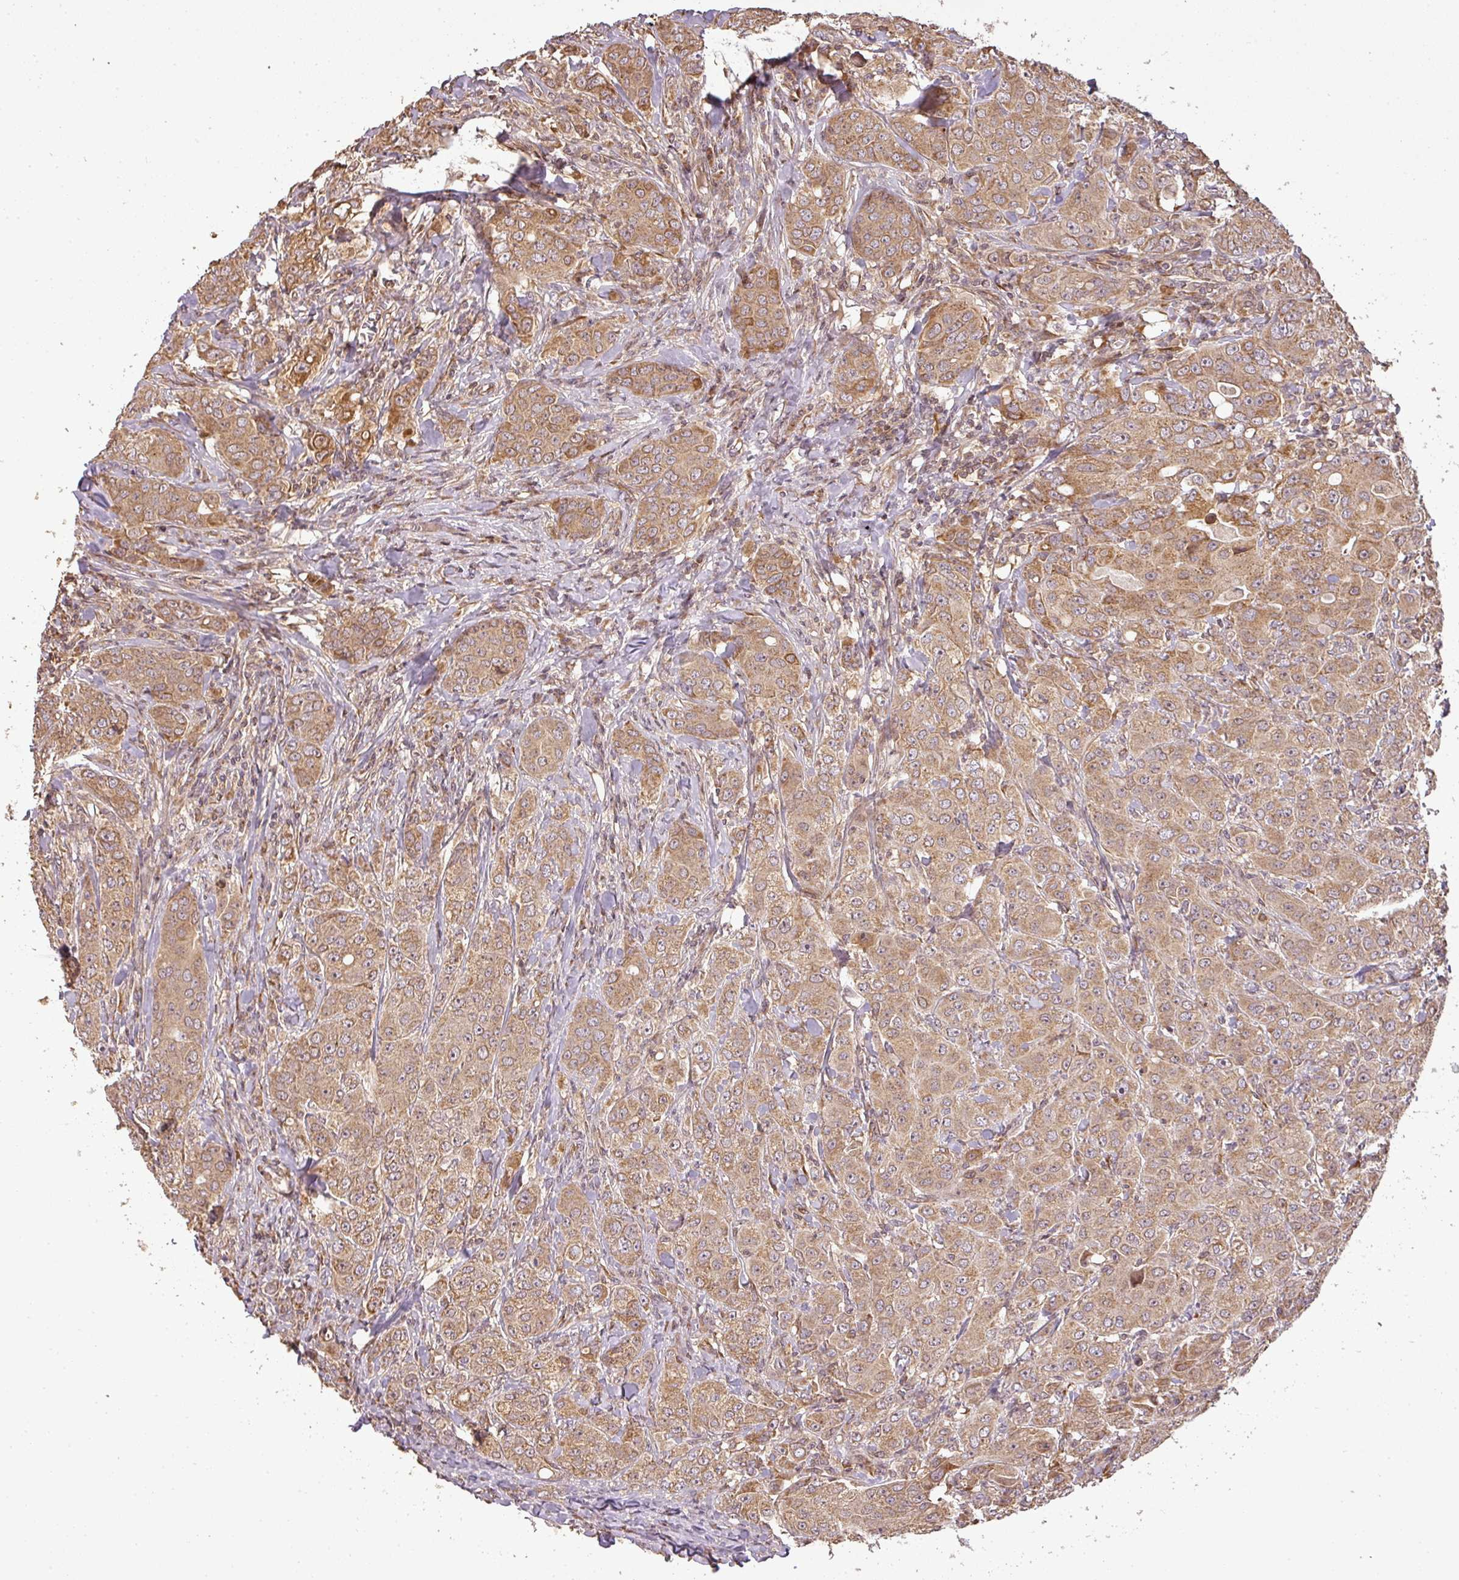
{"staining": {"intensity": "moderate", "quantity": ">75%", "location": "cytoplasmic/membranous,nuclear"}, "tissue": "breast cancer", "cell_type": "Tumor cells", "image_type": "cancer", "snomed": [{"axis": "morphology", "description": "Duct carcinoma"}, {"axis": "topography", "description": "Breast"}], "caption": "Breast cancer (invasive ductal carcinoma) tissue exhibits moderate cytoplasmic/membranous and nuclear positivity in about >75% of tumor cells", "gene": "FAIM", "patient": {"sex": "female", "age": 43}}